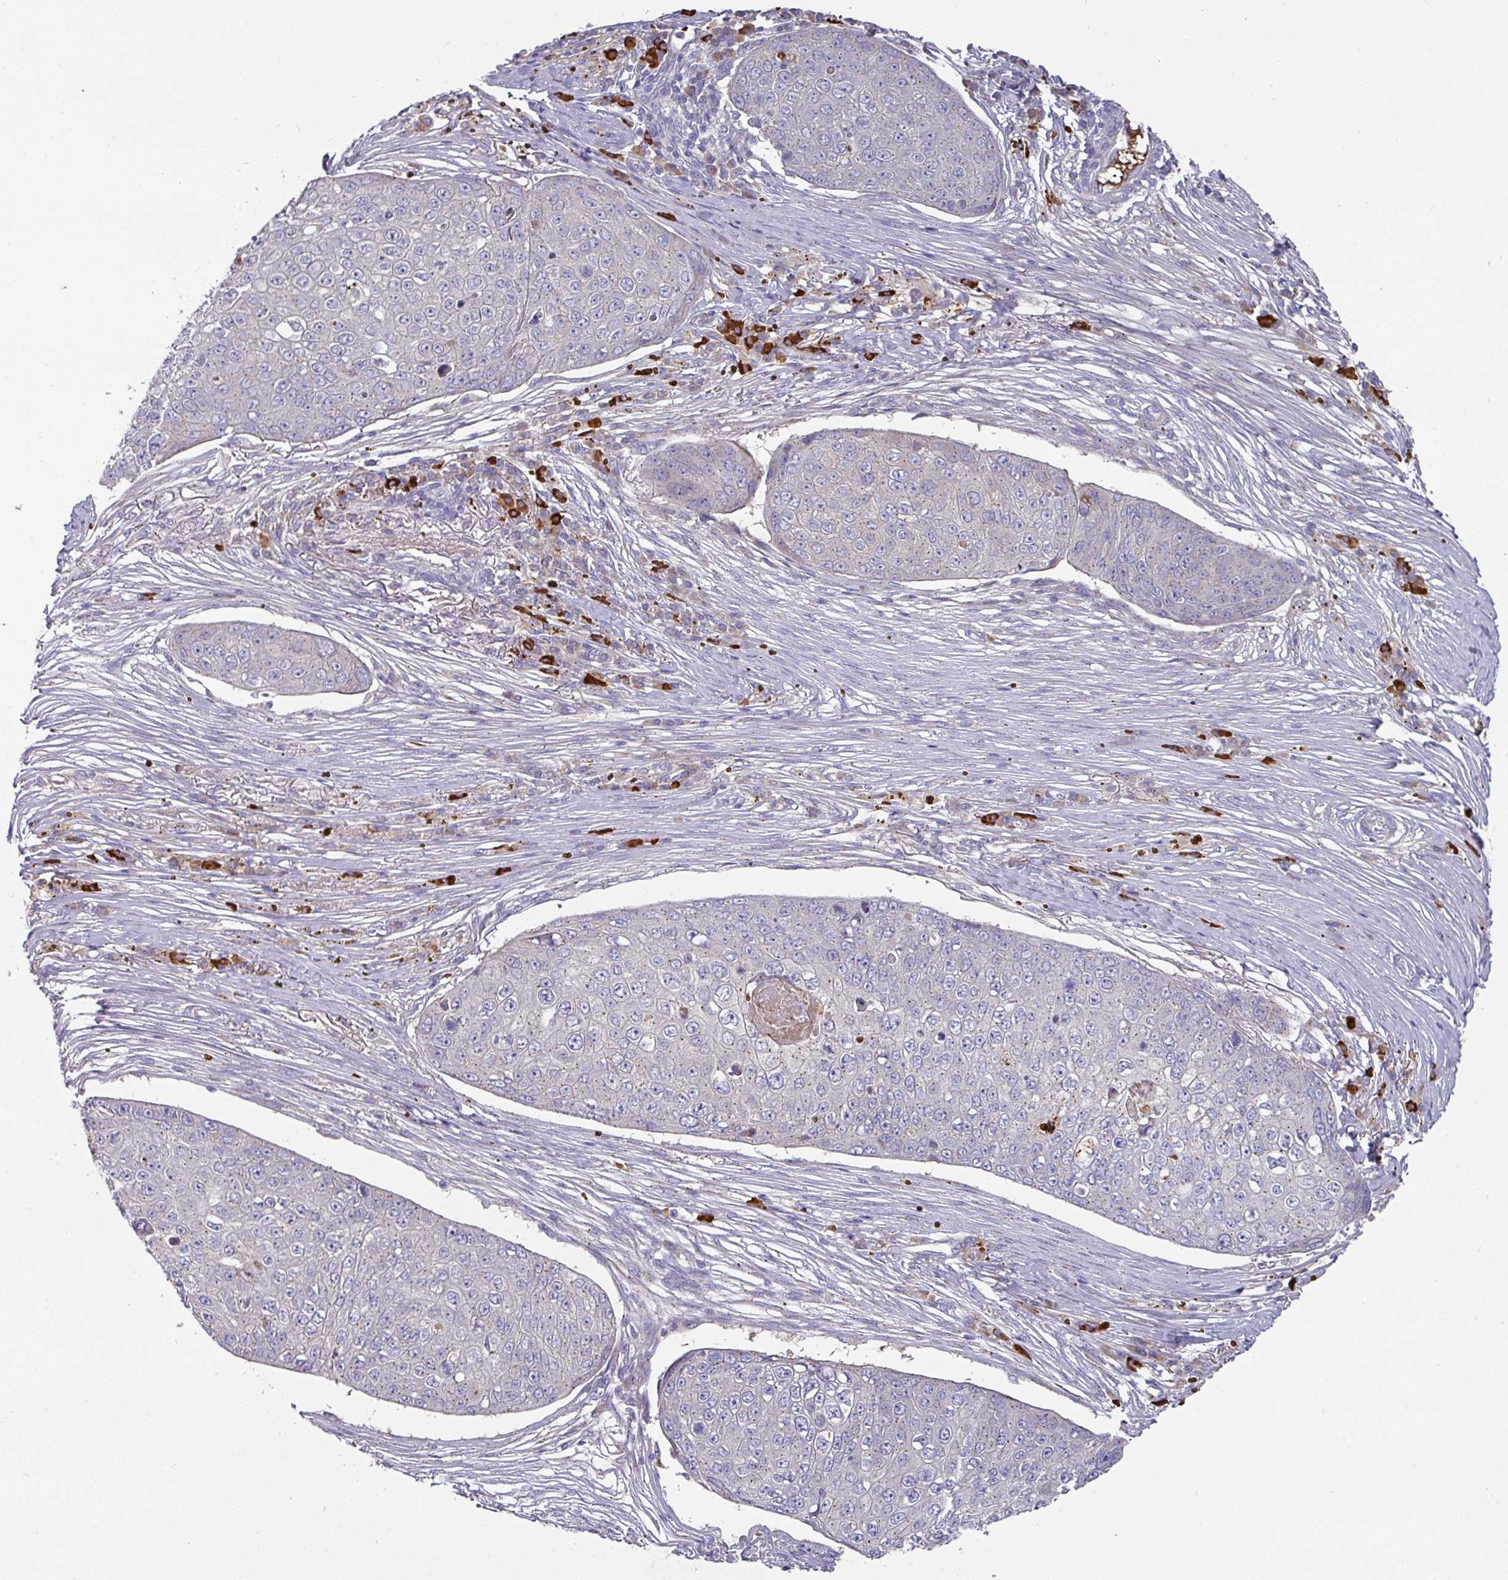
{"staining": {"intensity": "negative", "quantity": "none", "location": "none"}, "tissue": "skin cancer", "cell_type": "Tumor cells", "image_type": "cancer", "snomed": [{"axis": "morphology", "description": "Squamous cell carcinoma, NOS"}, {"axis": "topography", "description": "Skin"}], "caption": "High power microscopy micrograph of an IHC photomicrograph of skin squamous cell carcinoma, revealing no significant expression in tumor cells.", "gene": "IL4R", "patient": {"sex": "male", "age": 71}}